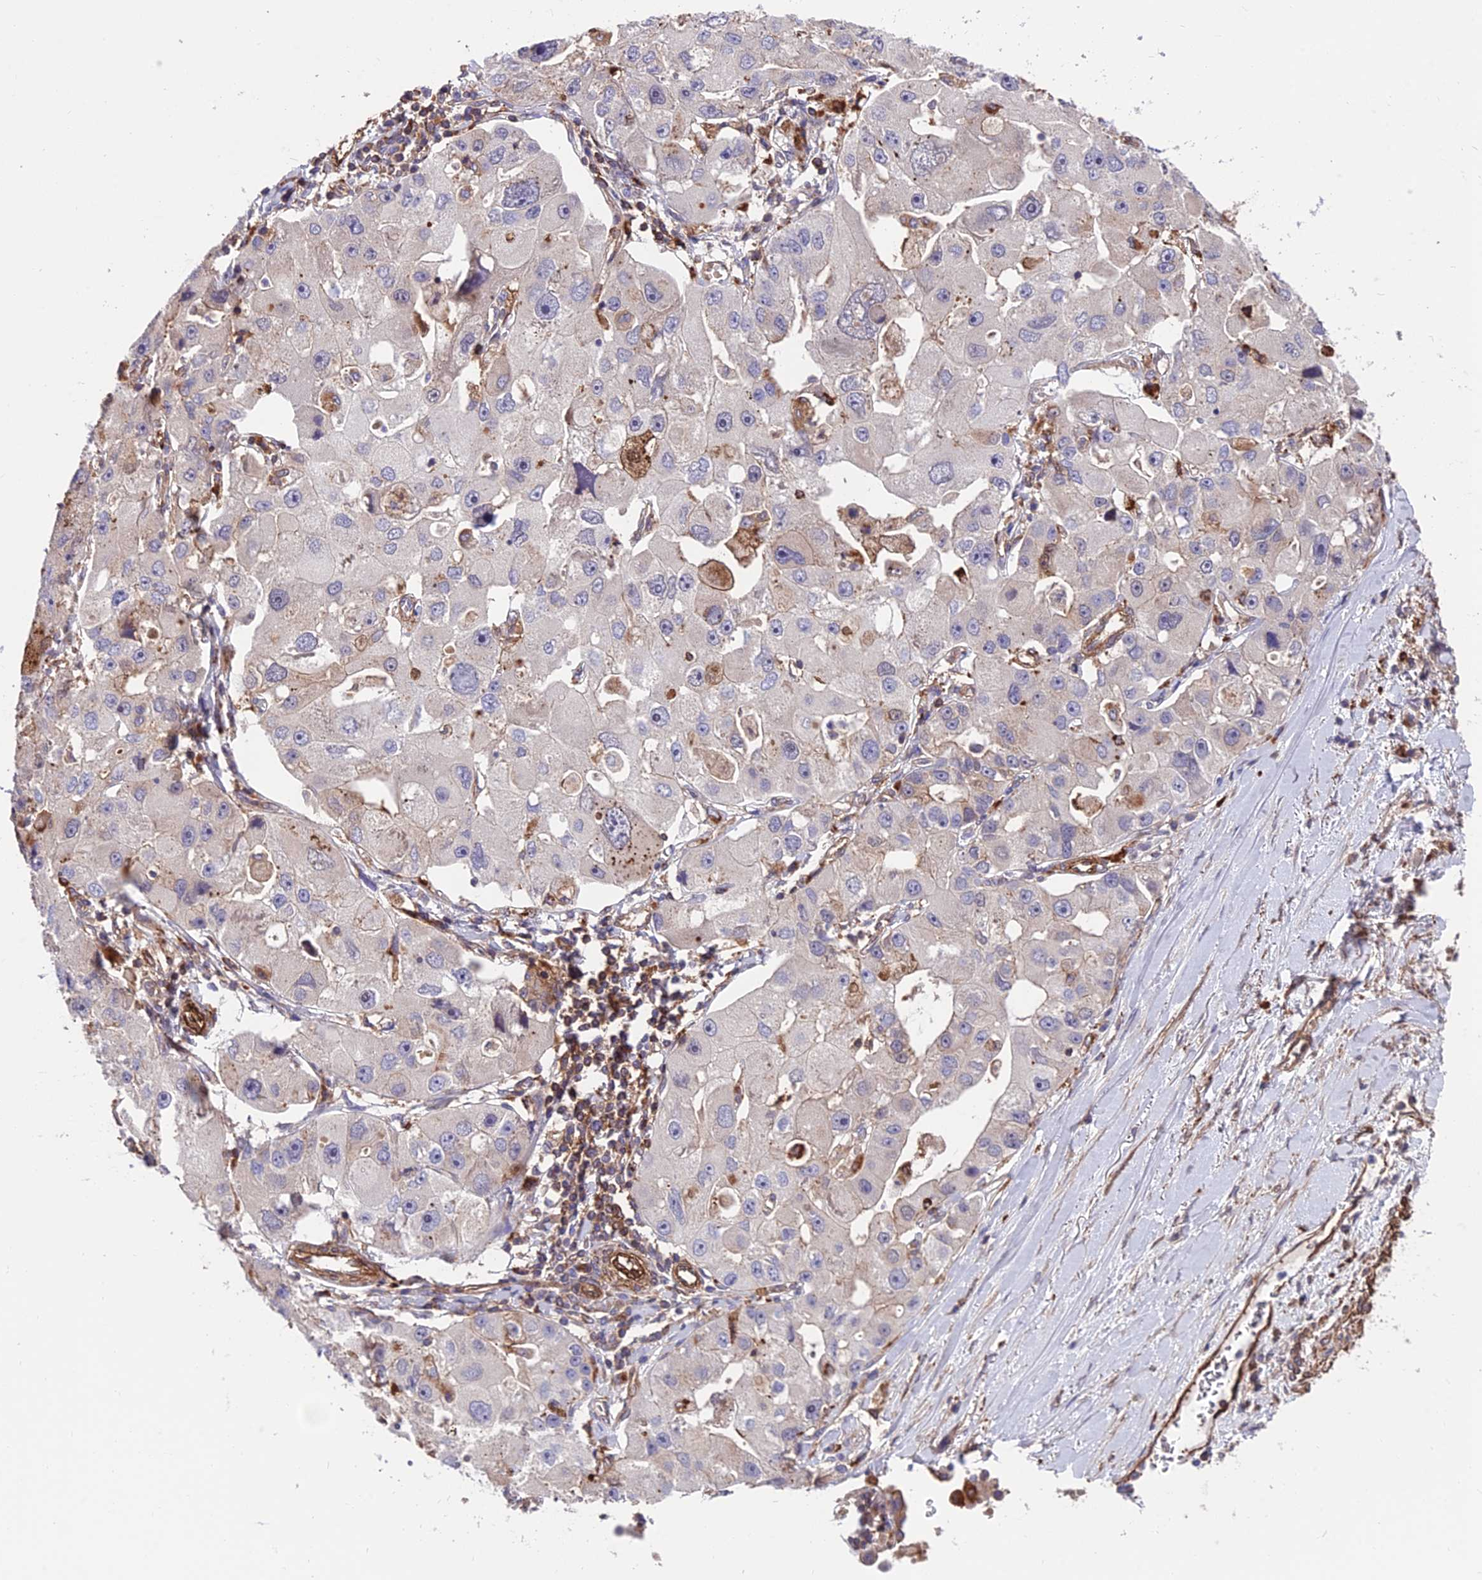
{"staining": {"intensity": "weak", "quantity": "<25%", "location": "cytoplasmic/membranous"}, "tissue": "lung cancer", "cell_type": "Tumor cells", "image_type": "cancer", "snomed": [{"axis": "morphology", "description": "Adenocarcinoma, NOS"}, {"axis": "topography", "description": "Lung"}], "caption": "Immunohistochemistry photomicrograph of human adenocarcinoma (lung) stained for a protein (brown), which reveals no staining in tumor cells.", "gene": "RTN4RL1", "patient": {"sex": "female", "age": 54}}